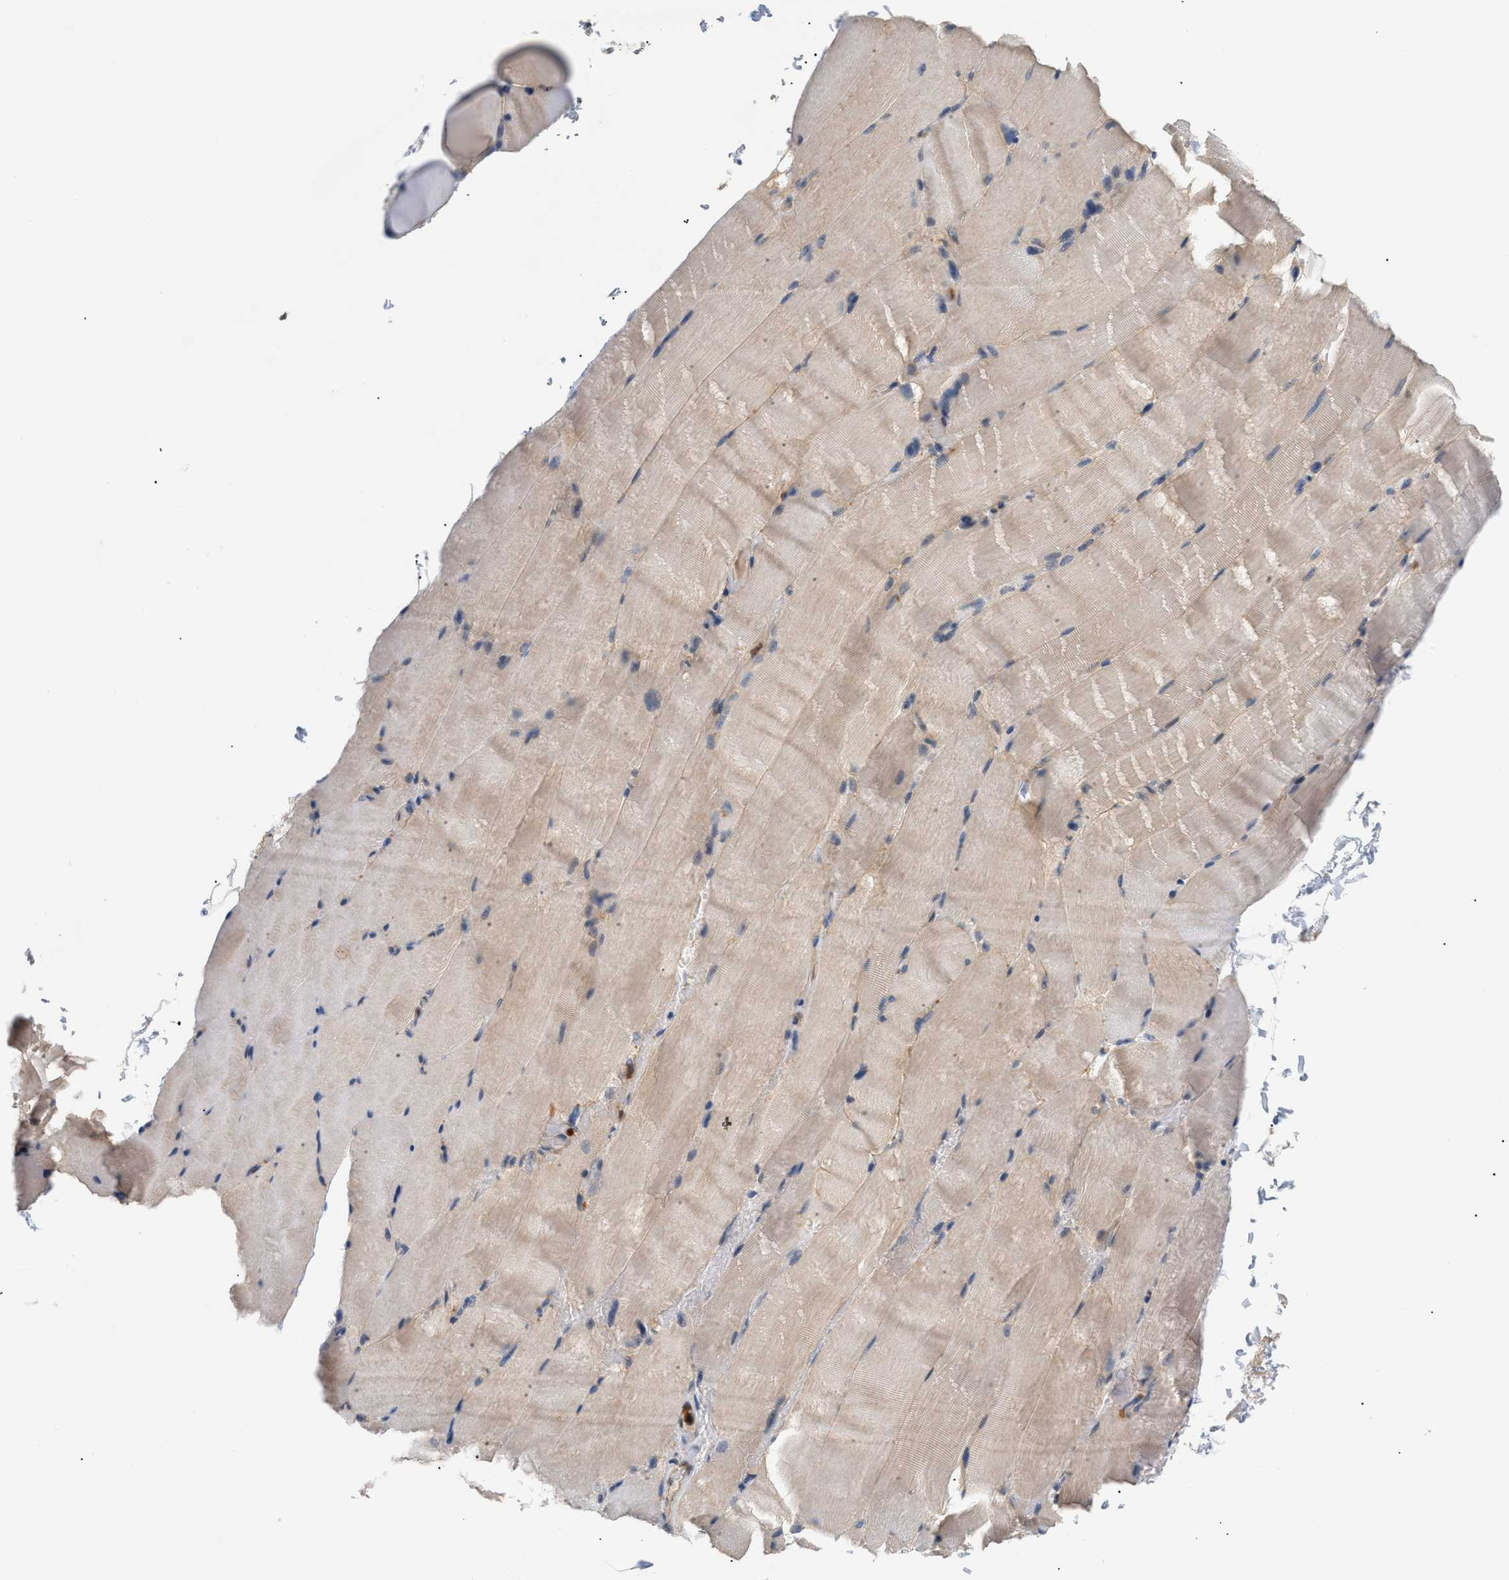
{"staining": {"intensity": "weak", "quantity": "25%-75%", "location": "cytoplasmic/membranous"}, "tissue": "skeletal muscle", "cell_type": "Myocytes", "image_type": "normal", "snomed": [{"axis": "morphology", "description": "Normal tissue, NOS"}, {"axis": "topography", "description": "Skeletal muscle"}, {"axis": "topography", "description": "Parathyroid gland"}], "caption": "A micrograph showing weak cytoplasmic/membranous expression in approximately 25%-75% of myocytes in benign skeletal muscle, as visualized by brown immunohistochemical staining.", "gene": "PYCARD", "patient": {"sex": "female", "age": 37}}